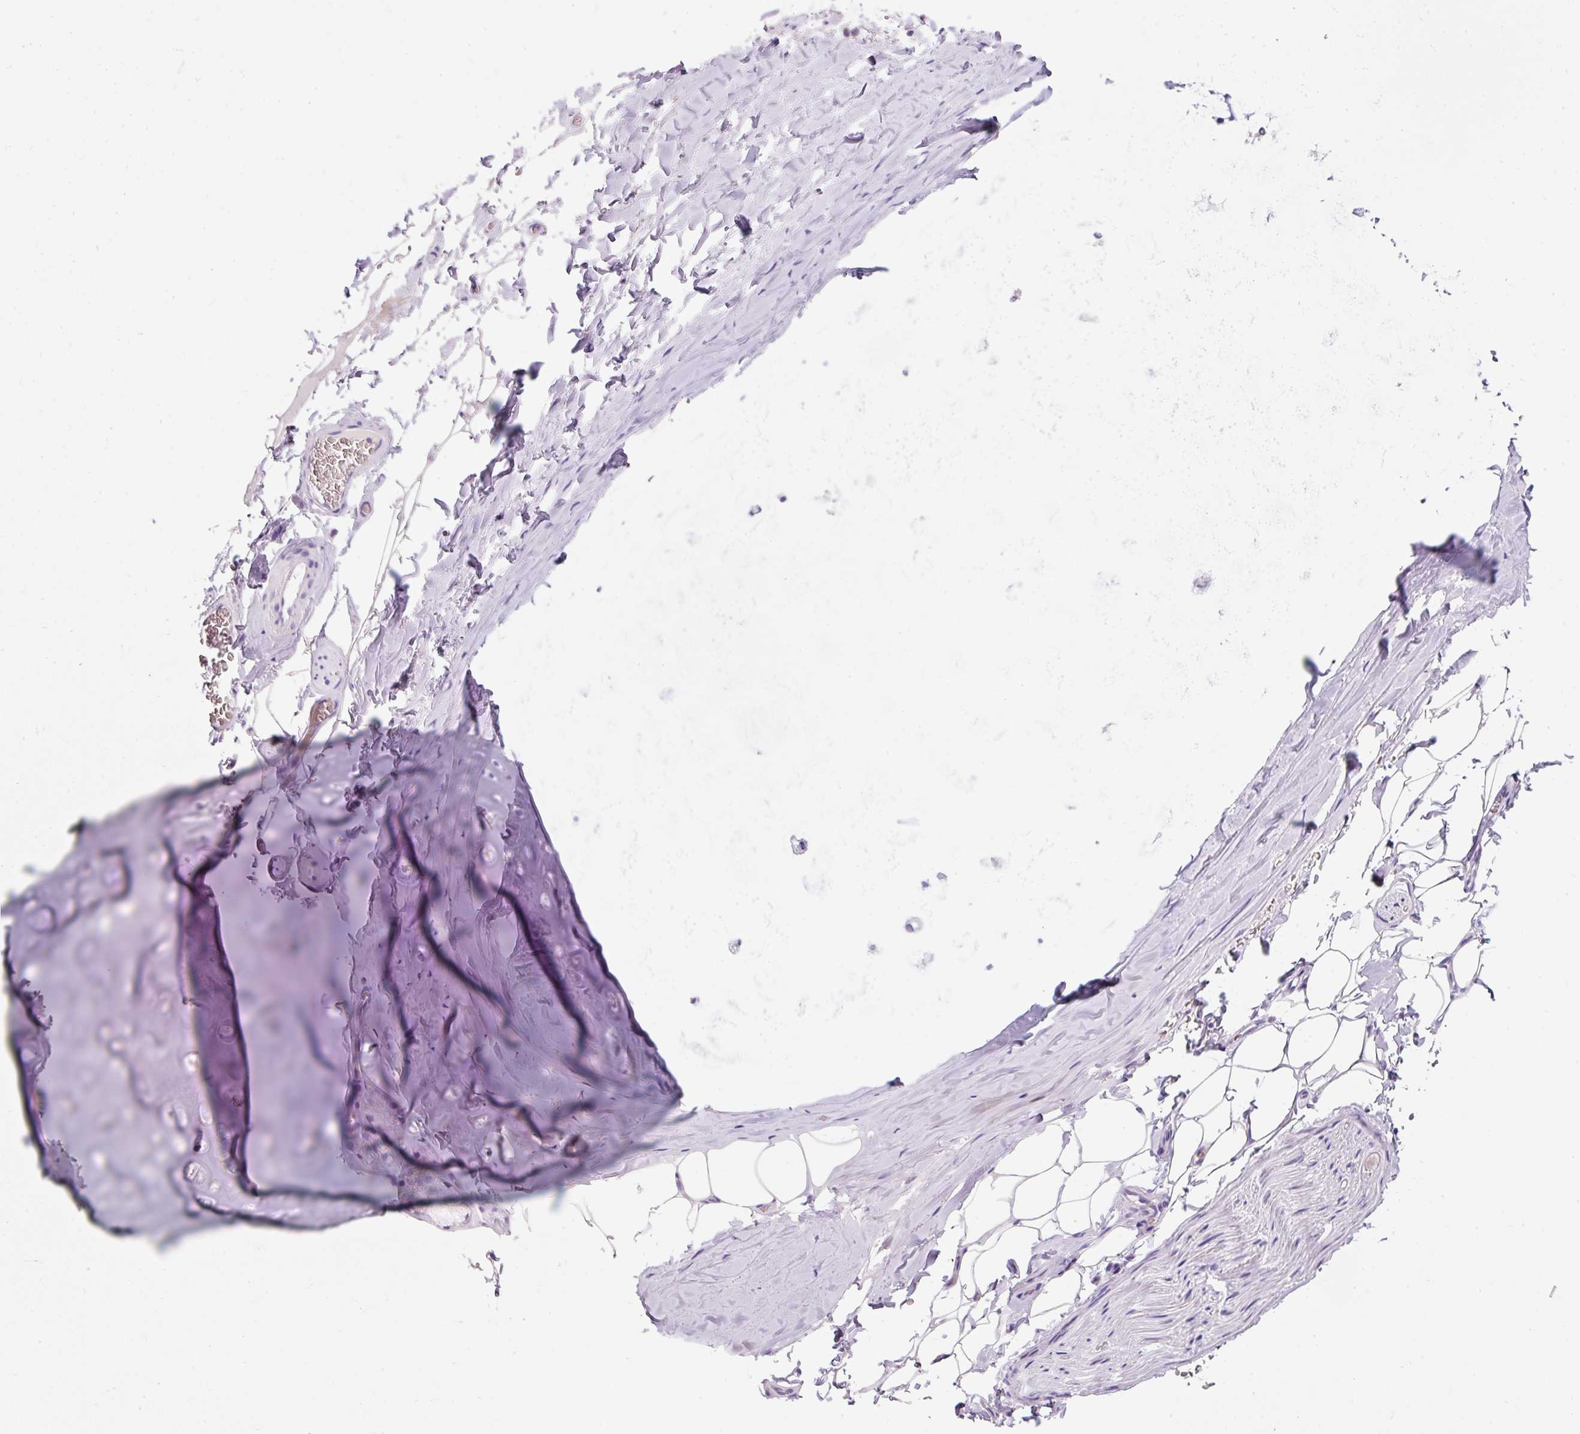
{"staining": {"intensity": "negative", "quantity": "none", "location": "none"}, "tissue": "adipose tissue", "cell_type": "Adipocytes", "image_type": "normal", "snomed": [{"axis": "morphology", "description": "Normal tissue, NOS"}, {"axis": "topography", "description": "Cartilage tissue"}, {"axis": "topography", "description": "Bronchus"}, {"axis": "topography", "description": "Peripheral nerve tissue"}], "caption": "IHC of normal adipose tissue reveals no expression in adipocytes. (Brightfield microscopy of DAB immunohistochemistry at high magnification).", "gene": "PLPP2", "patient": {"sex": "male", "age": 67}}